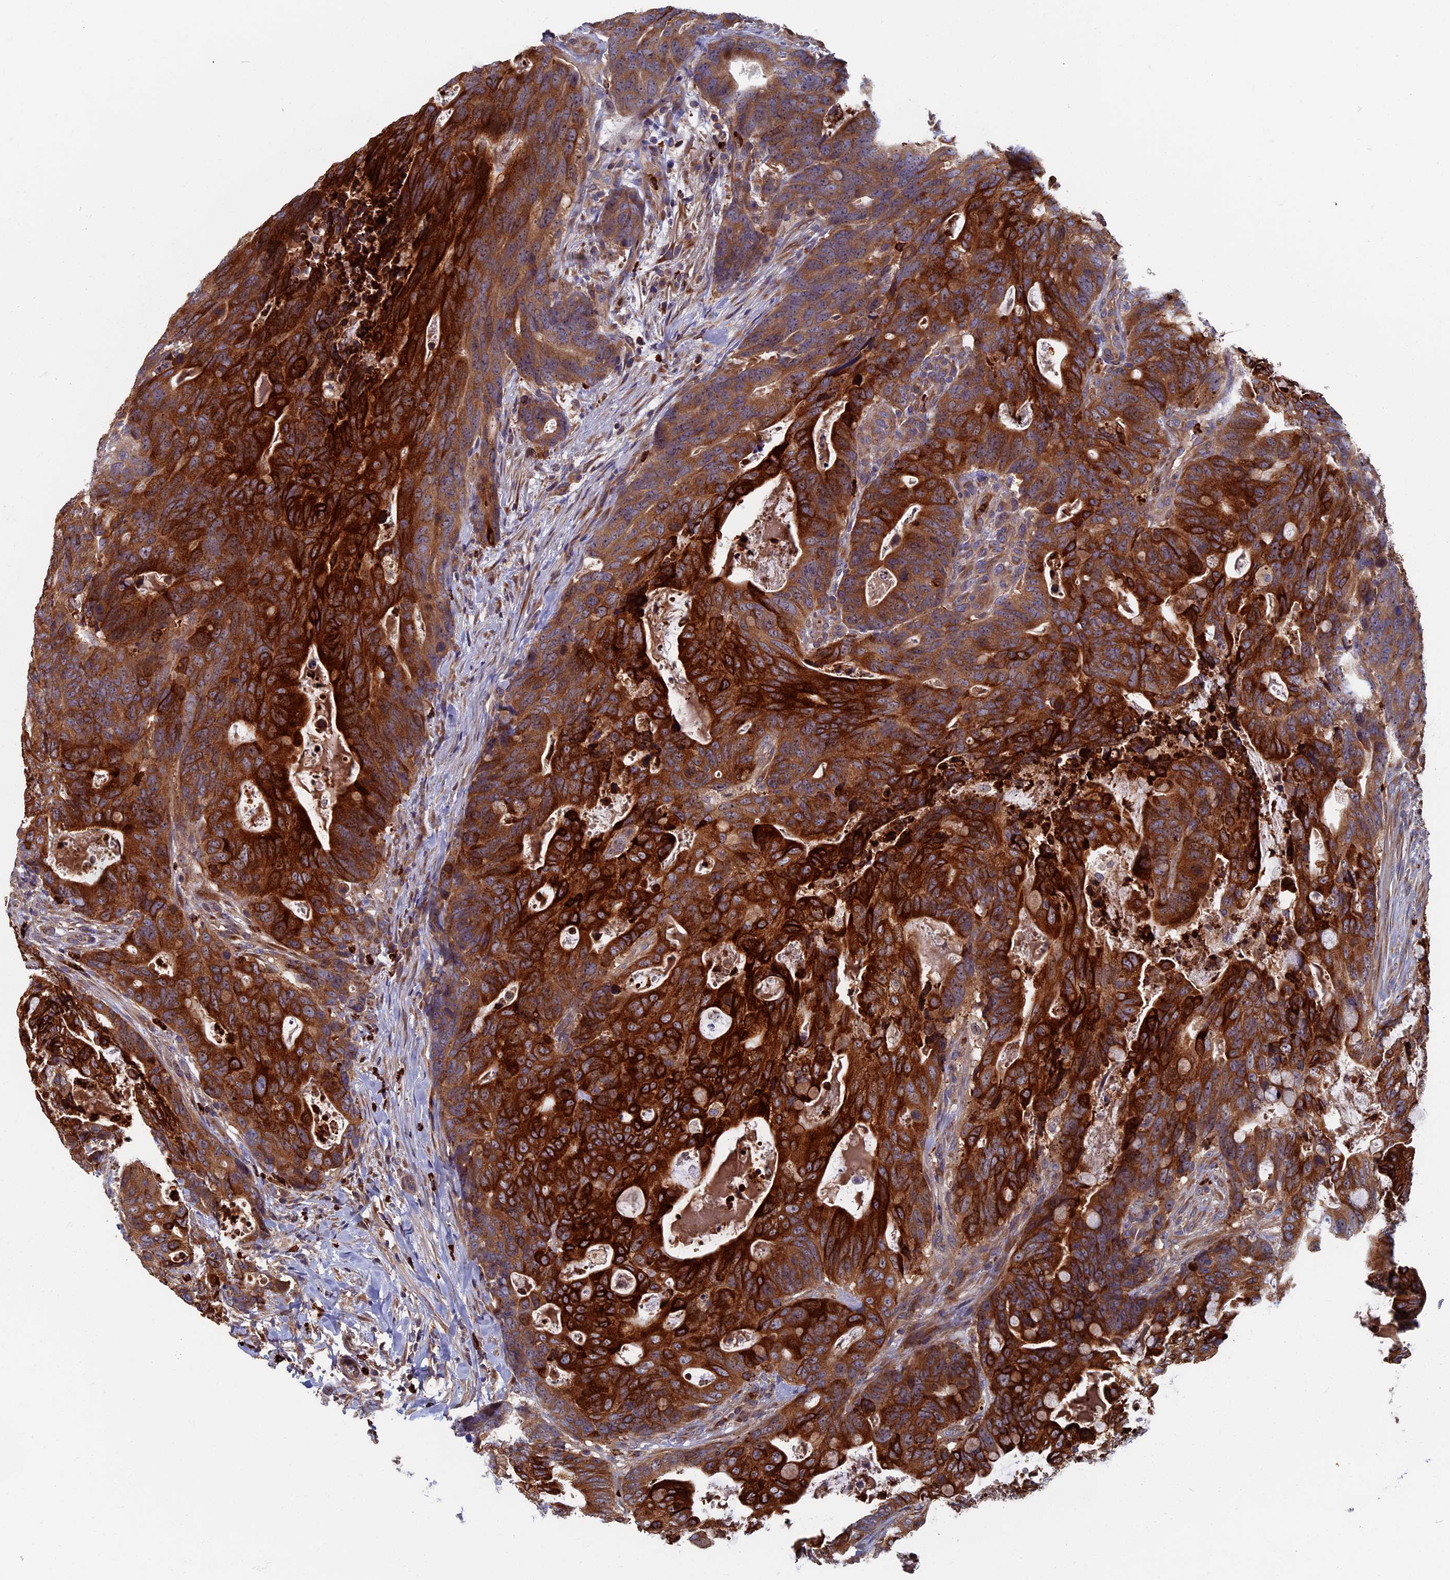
{"staining": {"intensity": "strong", "quantity": ">75%", "location": "cytoplasmic/membranous"}, "tissue": "colorectal cancer", "cell_type": "Tumor cells", "image_type": "cancer", "snomed": [{"axis": "morphology", "description": "Adenocarcinoma, NOS"}, {"axis": "topography", "description": "Colon"}], "caption": "Protein expression analysis of human adenocarcinoma (colorectal) reveals strong cytoplasmic/membranous positivity in about >75% of tumor cells.", "gene": "TNK2", "patient": {"sex": "female", "age": 82}}